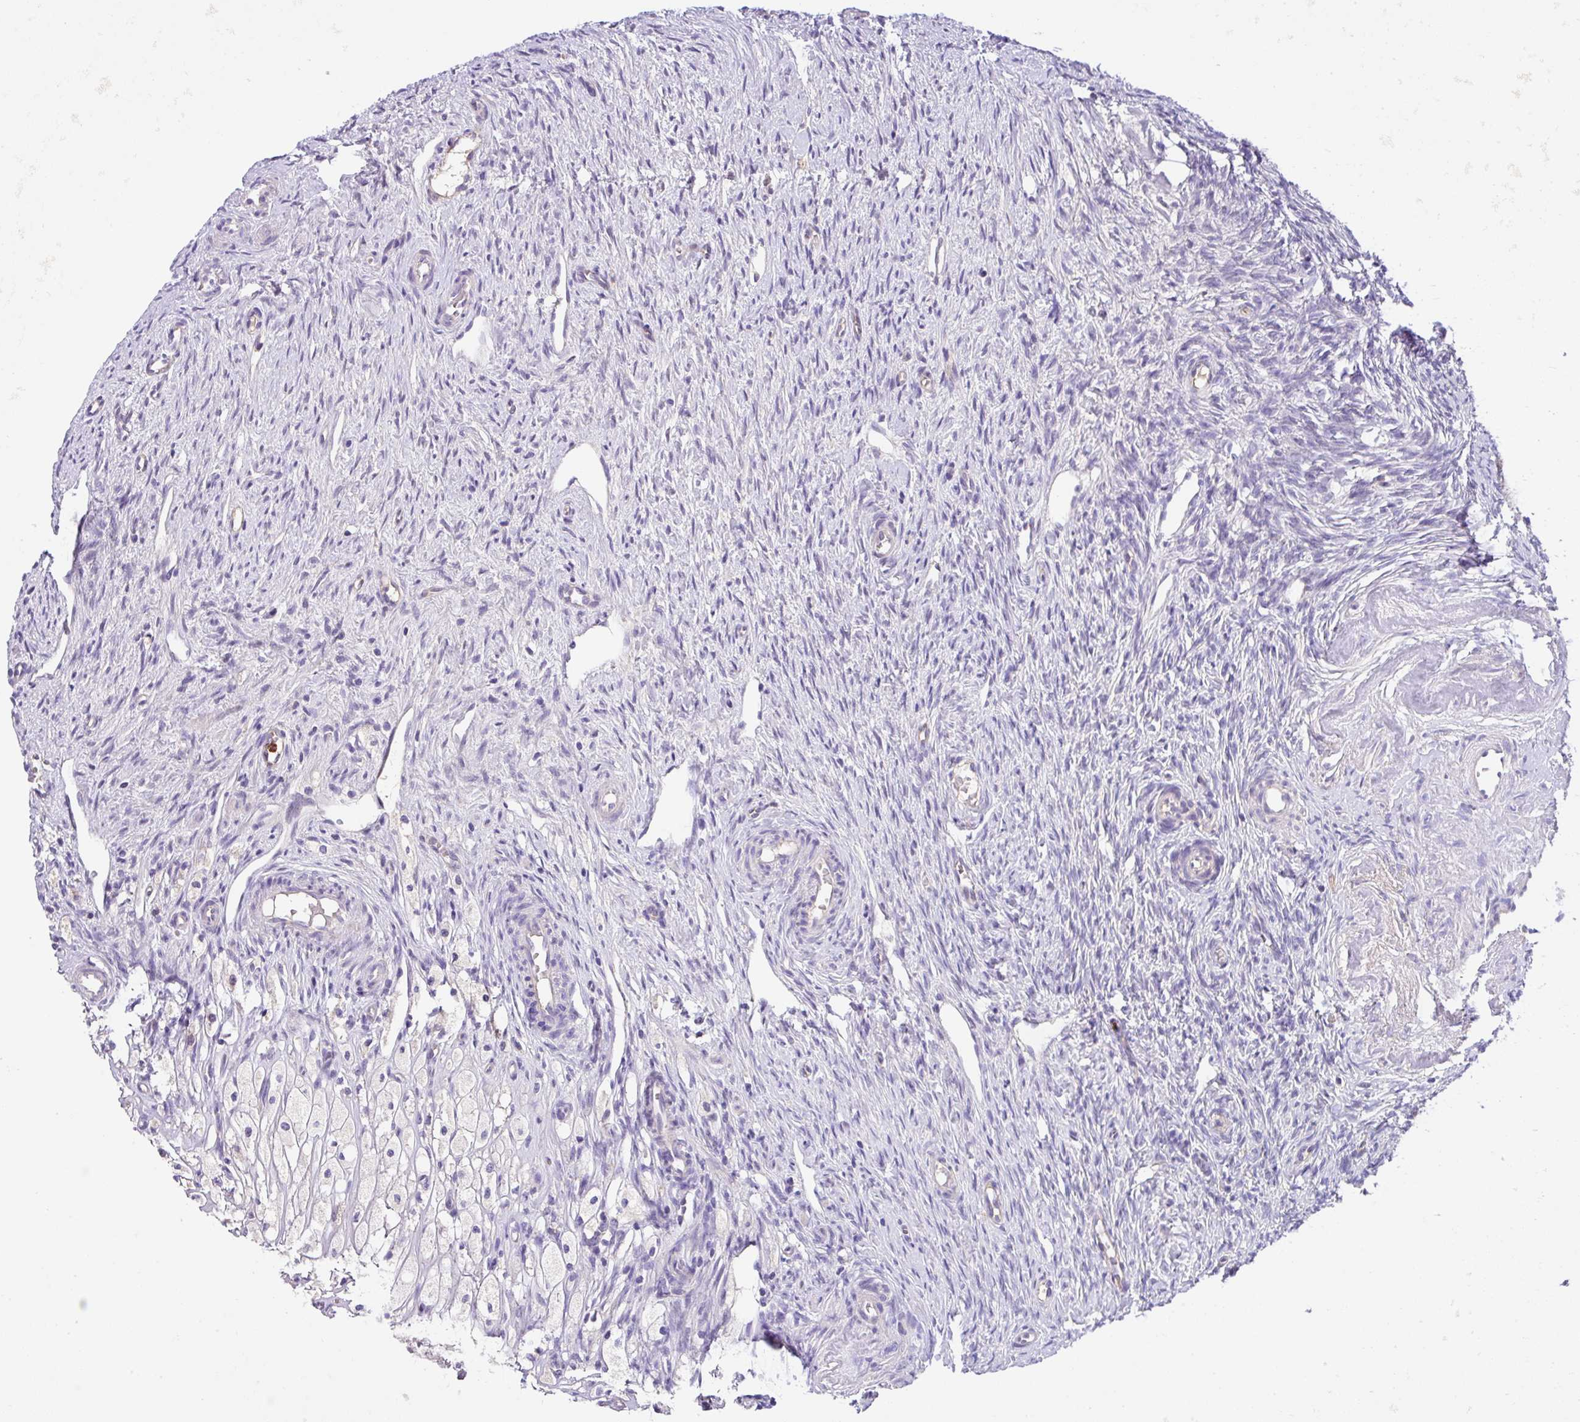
{"staining": {"intensity": "negative", "quantity": "none", "location": "none"}, "tissue": "ovary", "cell_type": "Follicle cells", "image_type": "normal", "snomed": [{"axis": "morphology", "description": "Normal tissue, NOS"}, {"axis": "topography", "description": "Ovary"}], "caption": "DAB (3,3'-diaminobenzidine) immunohistochemical staining of unremarkable human ovary demonstrates no significant positivity in follicle cells. The staining was performed using DAB to visualize the protein expression in brown, while the nuclei were stained in blue with hematoxylin (Magnification: 20x).", "gene": "CRISP3", "patient": {"sex": "female", "age": 51}}